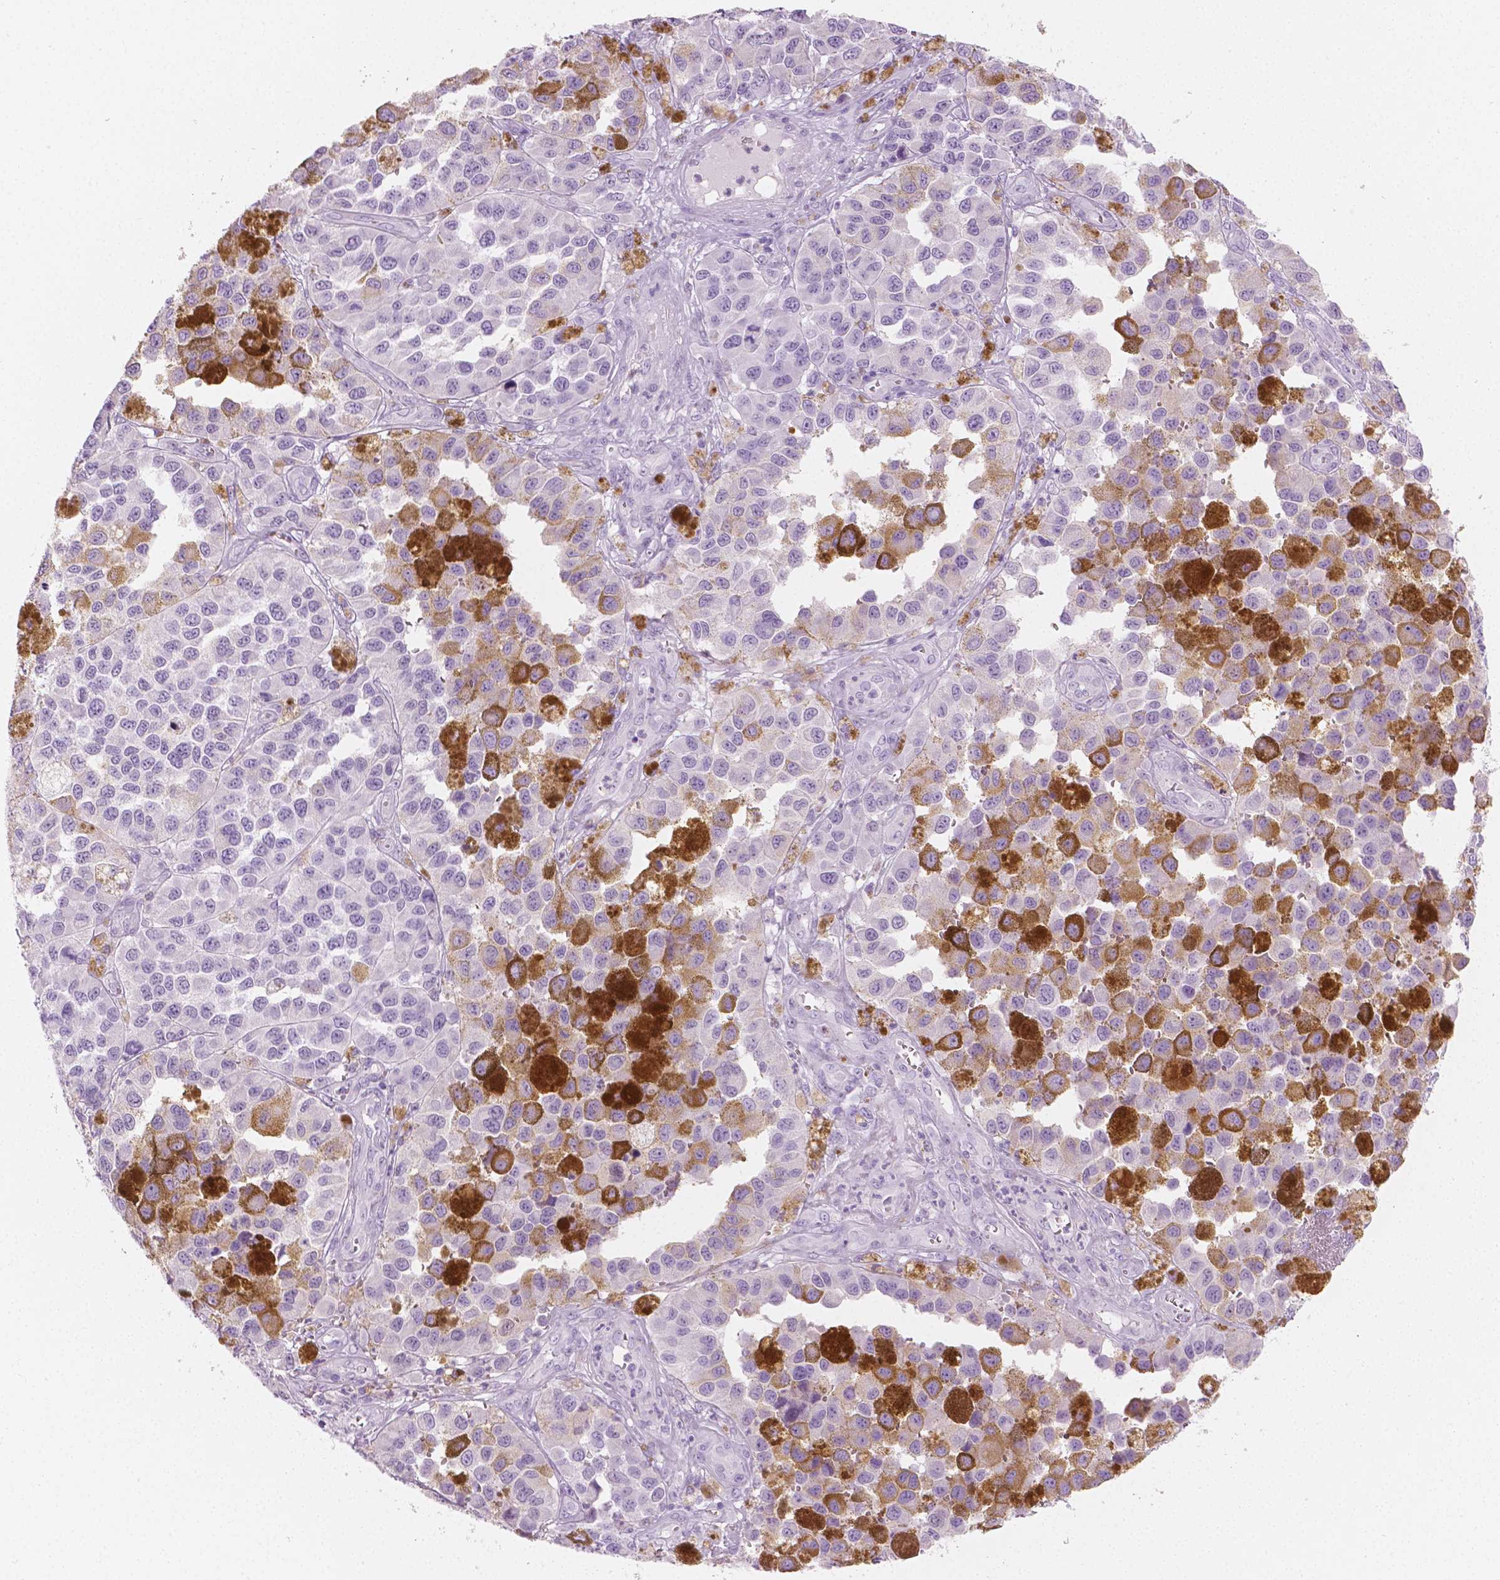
{"staining": {"intensity": "negative", "quantity": "none", "location": "none"}, "tissue": "melanoma", "cell_type": "Tumor cells", "image_type": "cancer", "snomed": [{"axis": "morphology", "description": "Malignant melanoma, NOS"}, {"axis": "topography", "description": "Skin"}], "caption": "IHC photomicrograph of human melanoma stained for a protein (brown), which exhibits no staining in tumor cells.", "gene": "PLIN4", "patient": {"sex": "female", "age": 58}}